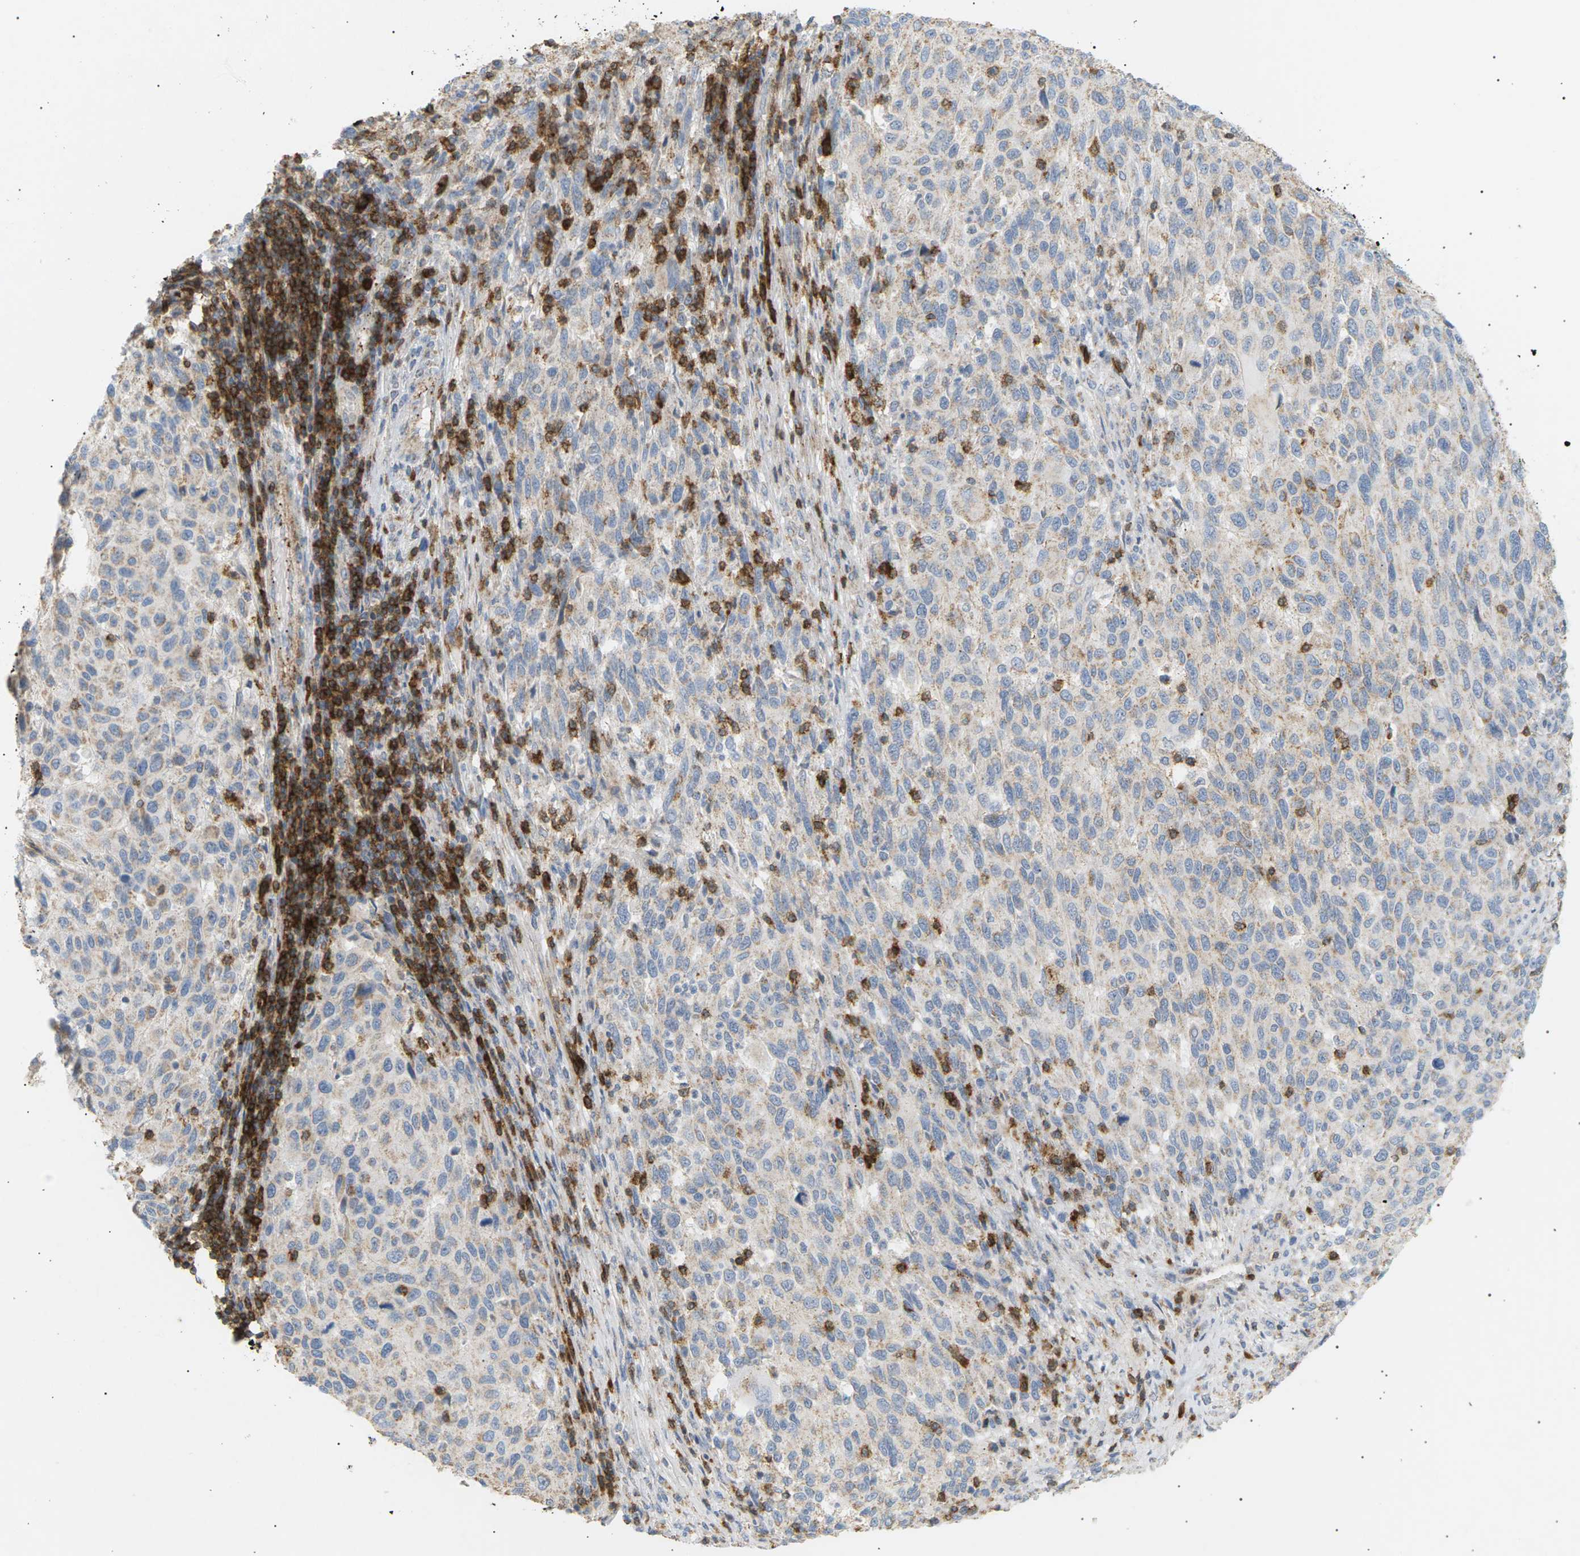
{"staining": {"intensity": "weak", "quantity": "<25%", "location": "cytoplasmic/membranous"}, "tissue": "melanoma", "cell_type": "Tumor cells", "image_type": "cancer", "snomed": [{"axis": "morphology", "description": "Malignant melanoma, Metastatic site"}, {"axis": "topography", "description": "Lymph node"}], "caption": "Tumor cells are negative for protein expression in human malignant melanoma (metastatic site).", "gene": "LIME1", "patient": {"sex": "male", "age": 61}}